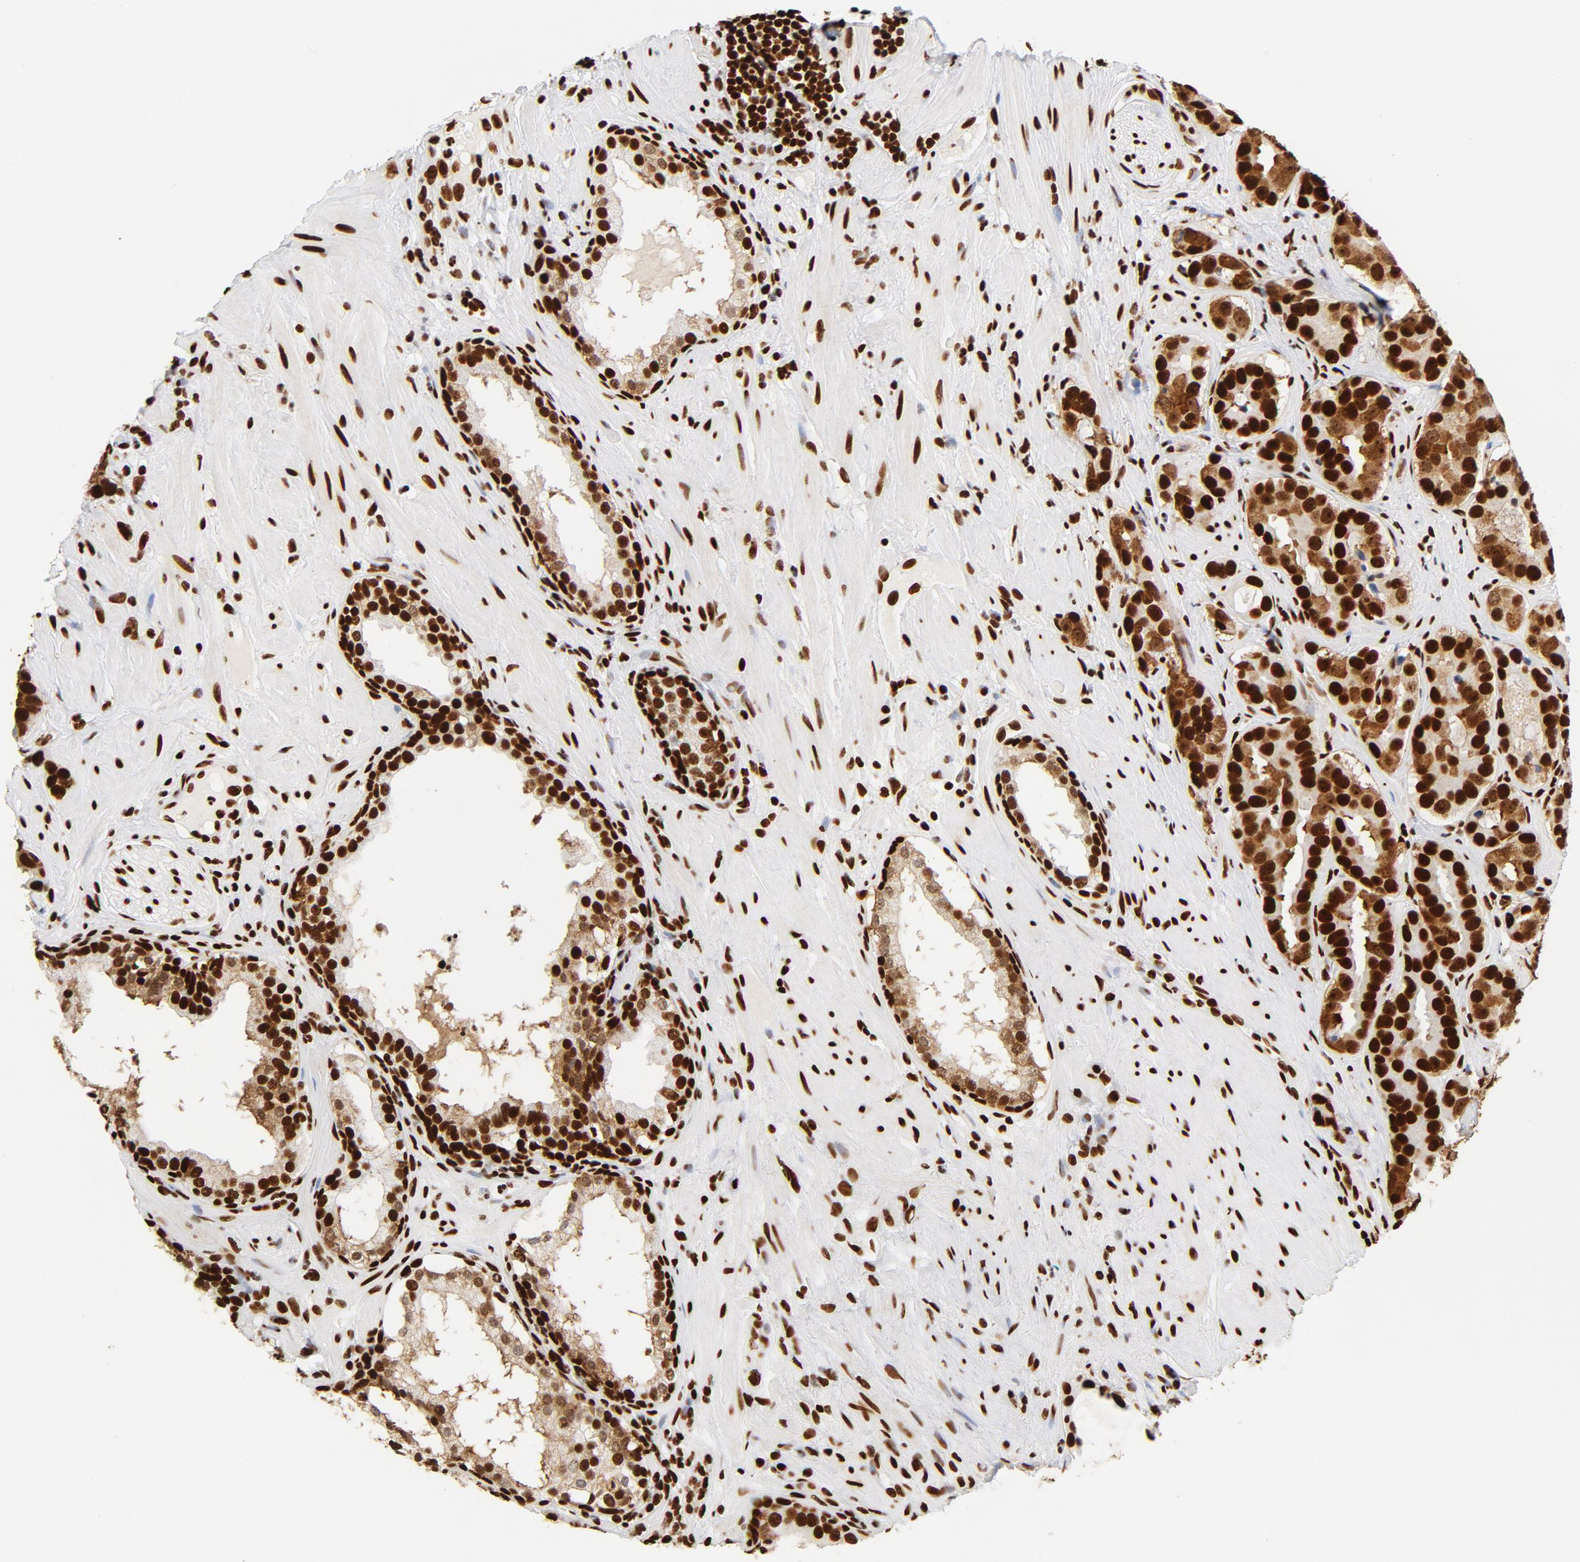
{"staining": {"intensity": "strong", "quantity": ">75%", "location": "cytoplasmic/membranous,nuclear"}, "tissue": "prostate cancer", "cell_type": "Tumor cells", "image_type": "cancer", "snomed": [{"axis": "morphology", "description": "Adenocarcinoma, Low grade"}, {"axis": "topography", "description": "Prostate"}], "caption": "IHC of human prostate cancer (low-grade adenocarcinoma) displays high levels of strong cytoplasmic/membranous and nuclear staining in about >75% of tumor cells. The staining was performed using DAB (3,3'-diaminobenzidine) to visualize the protein expression in brown, while the nuclei were stained in blue with hematoxylin (Magnification: 20x).", "gene": "XRCC6", "patient": {"sex": "male", "age": 59}}